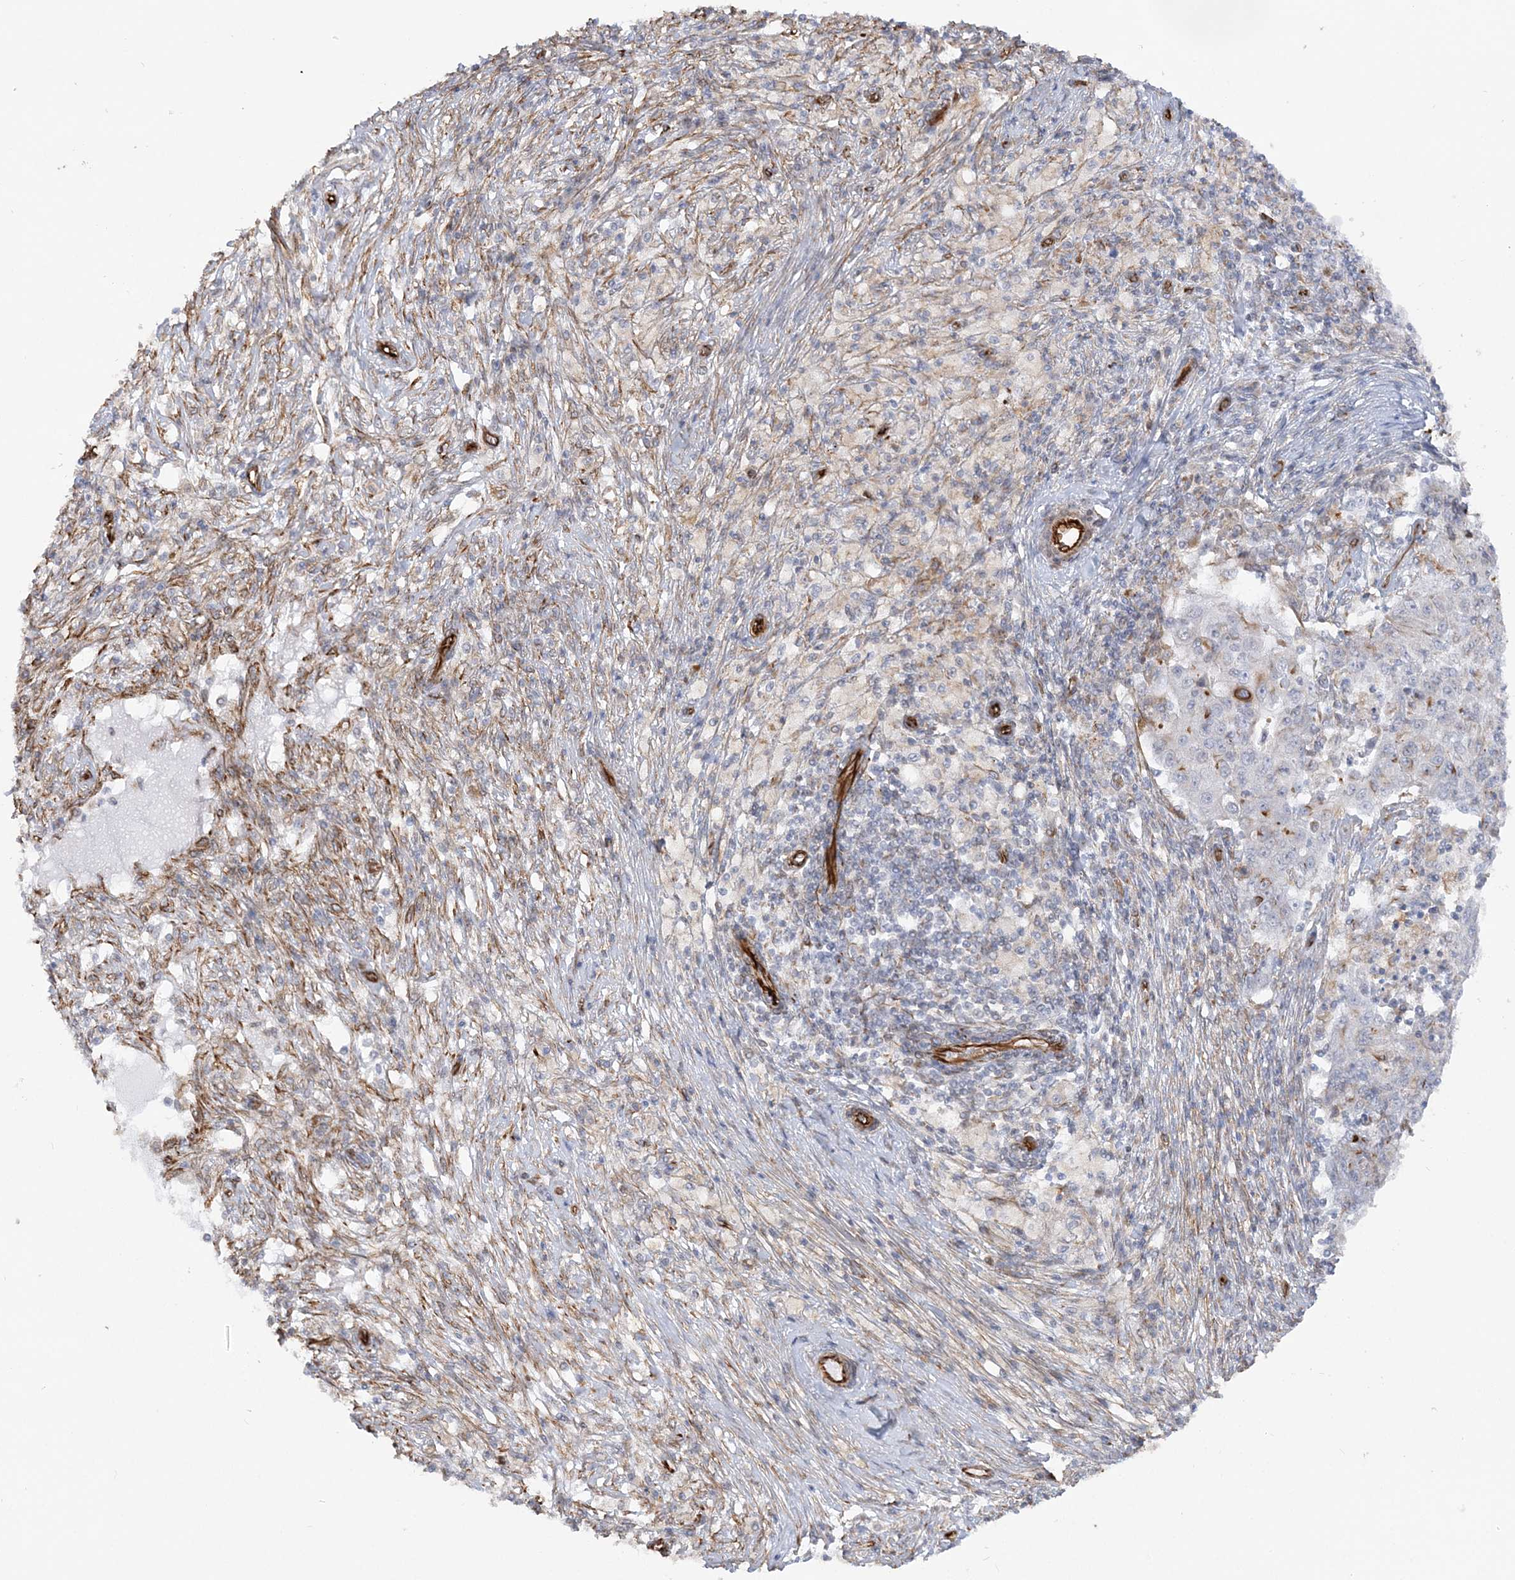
{"staining": {"intensity": "negative", "quantity": "none", "location": "none"}, "tissue": "ovarian cancer", "cell_type": "Tumor cells", "image_type": "cancer", "snomed": [{"axis": "morphology", "description": "Carcinoma, endometroid"}, {"axis": "topography", "description": "Ovary"}], "caption": "This is a micrograph of IHC staining of ovarian endometroid carcinoma, which shows no expression in tumor cells.", "gene": "SCLT1", "patient": {"sex": "female", "age": 42}}